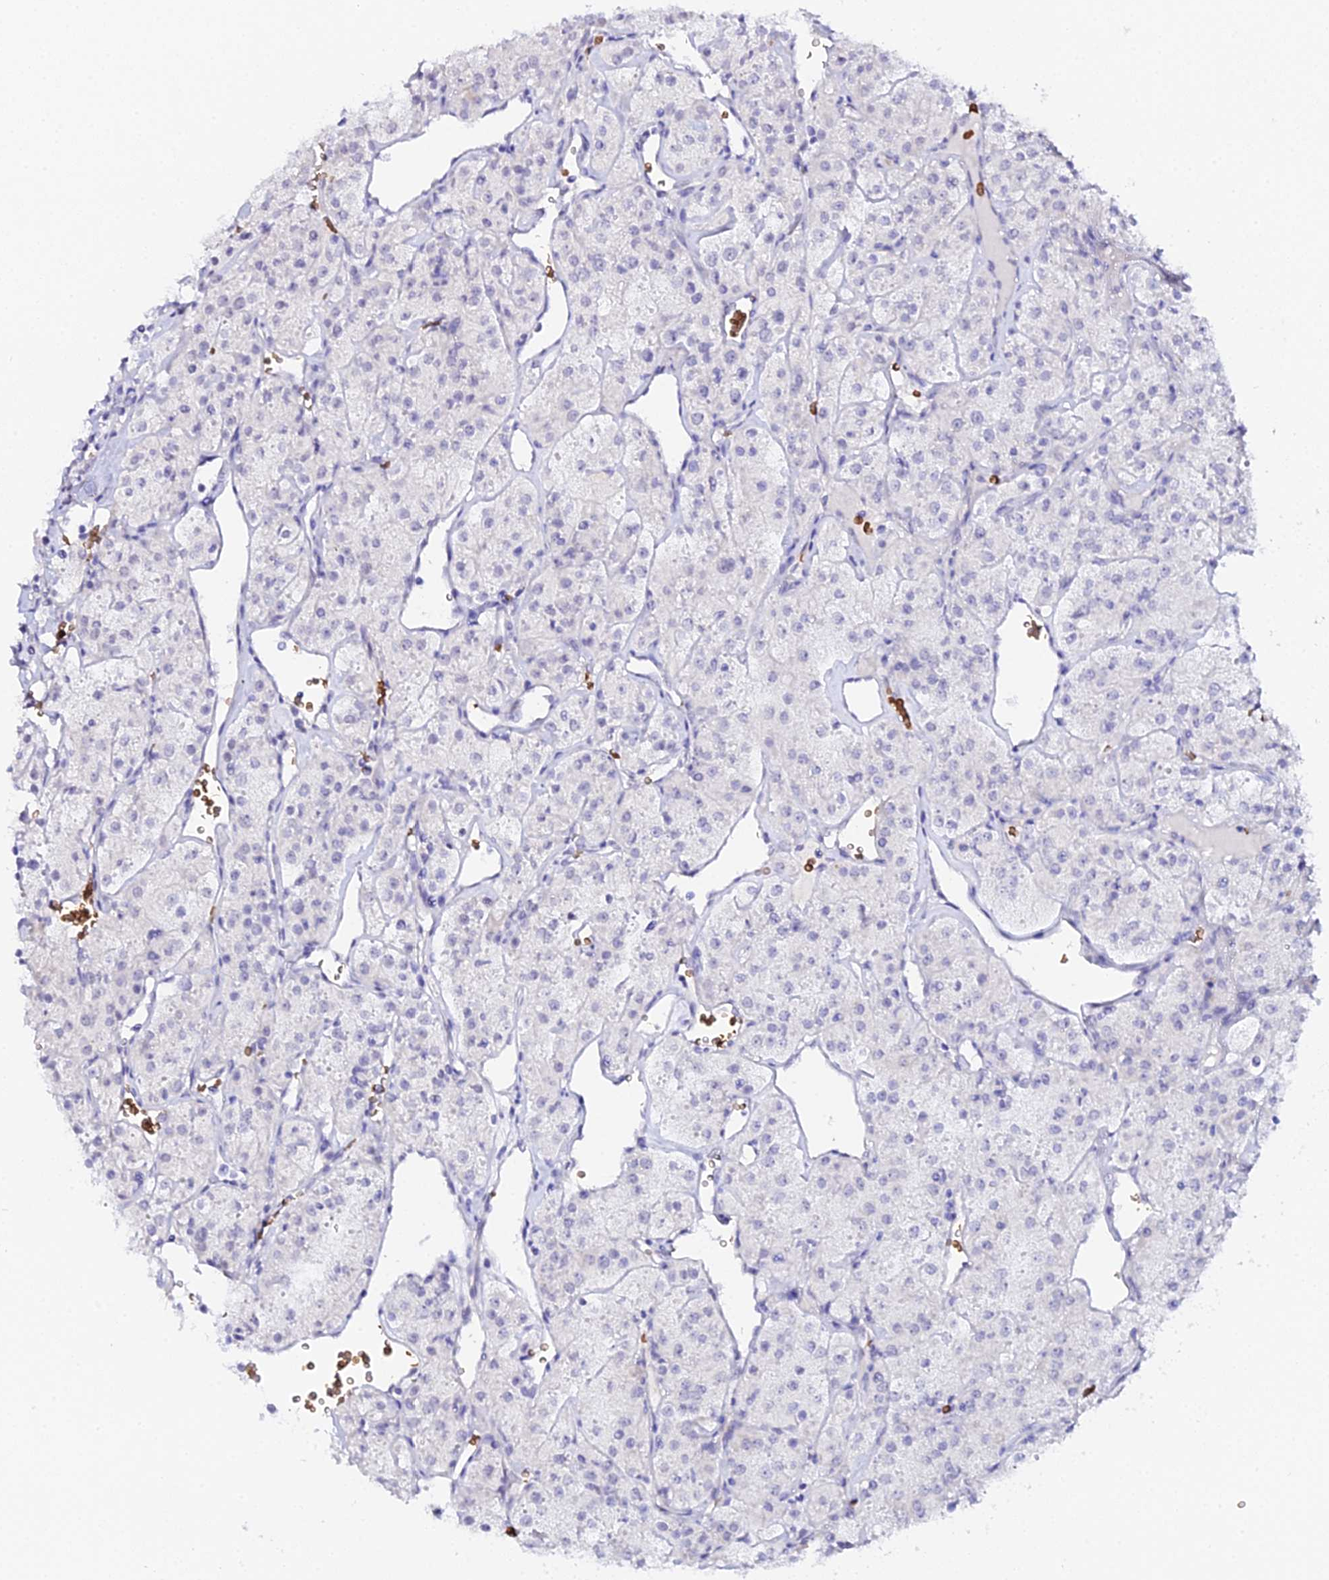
{"staining": {"intensity": "negative", "quantity": "none", "location": "none"}, "tissue": "renal cancer", "cell_type": "Tumor cells", "image_type": "cancer", "snomed": [{"axis": "morphology", "description": "Adenocarcinoma, NOS"}, {"axis": "topography", "description": "Kidney"}], "caption": "Micrograph shows no significant protein expression in tumor cells of adenocarcinoma (renal).", "gene": "CFAP45", "patient": {"sex": "male", "age": 77}}